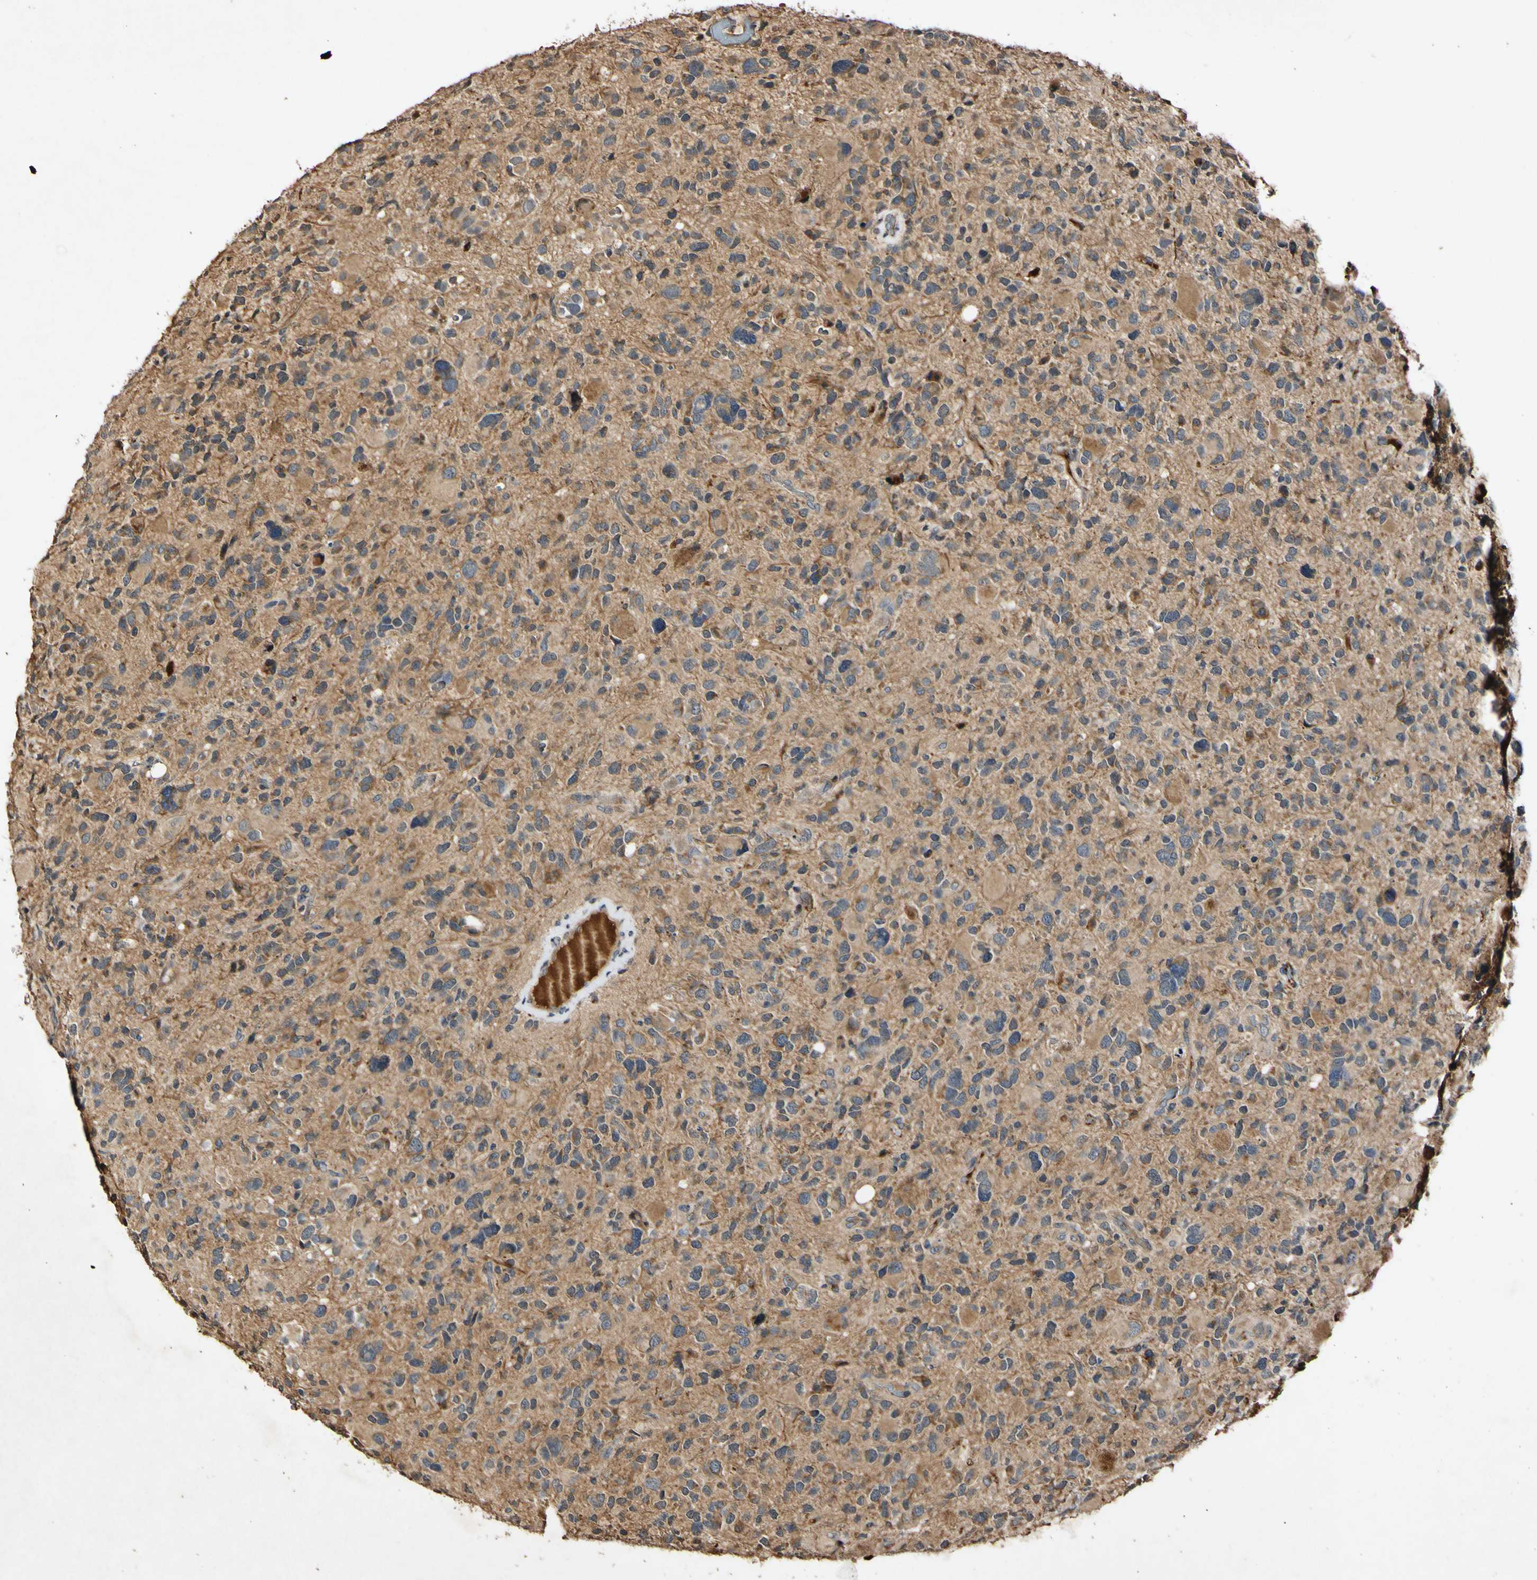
{"staining": {"intensity": "moderate", "quantity": ">75%", "location": "cytoplasmic/membranous"}, "tissue": "glioma", "cell_type": "Tumor cells", "image_type": "cancer", "snomed": [{"axis": "morphology", "description": "Glioma, malignant, High grade"}, {"axis": "topography", "description": "Brain"}], "caption": "Malignant glioma (high-grade) tissue reveals moderate cytoplasmic/membranous expression in approximately >75% of tumor cells", "gene": "PLAT", "patient": {"sex": "male", "age": 48}}